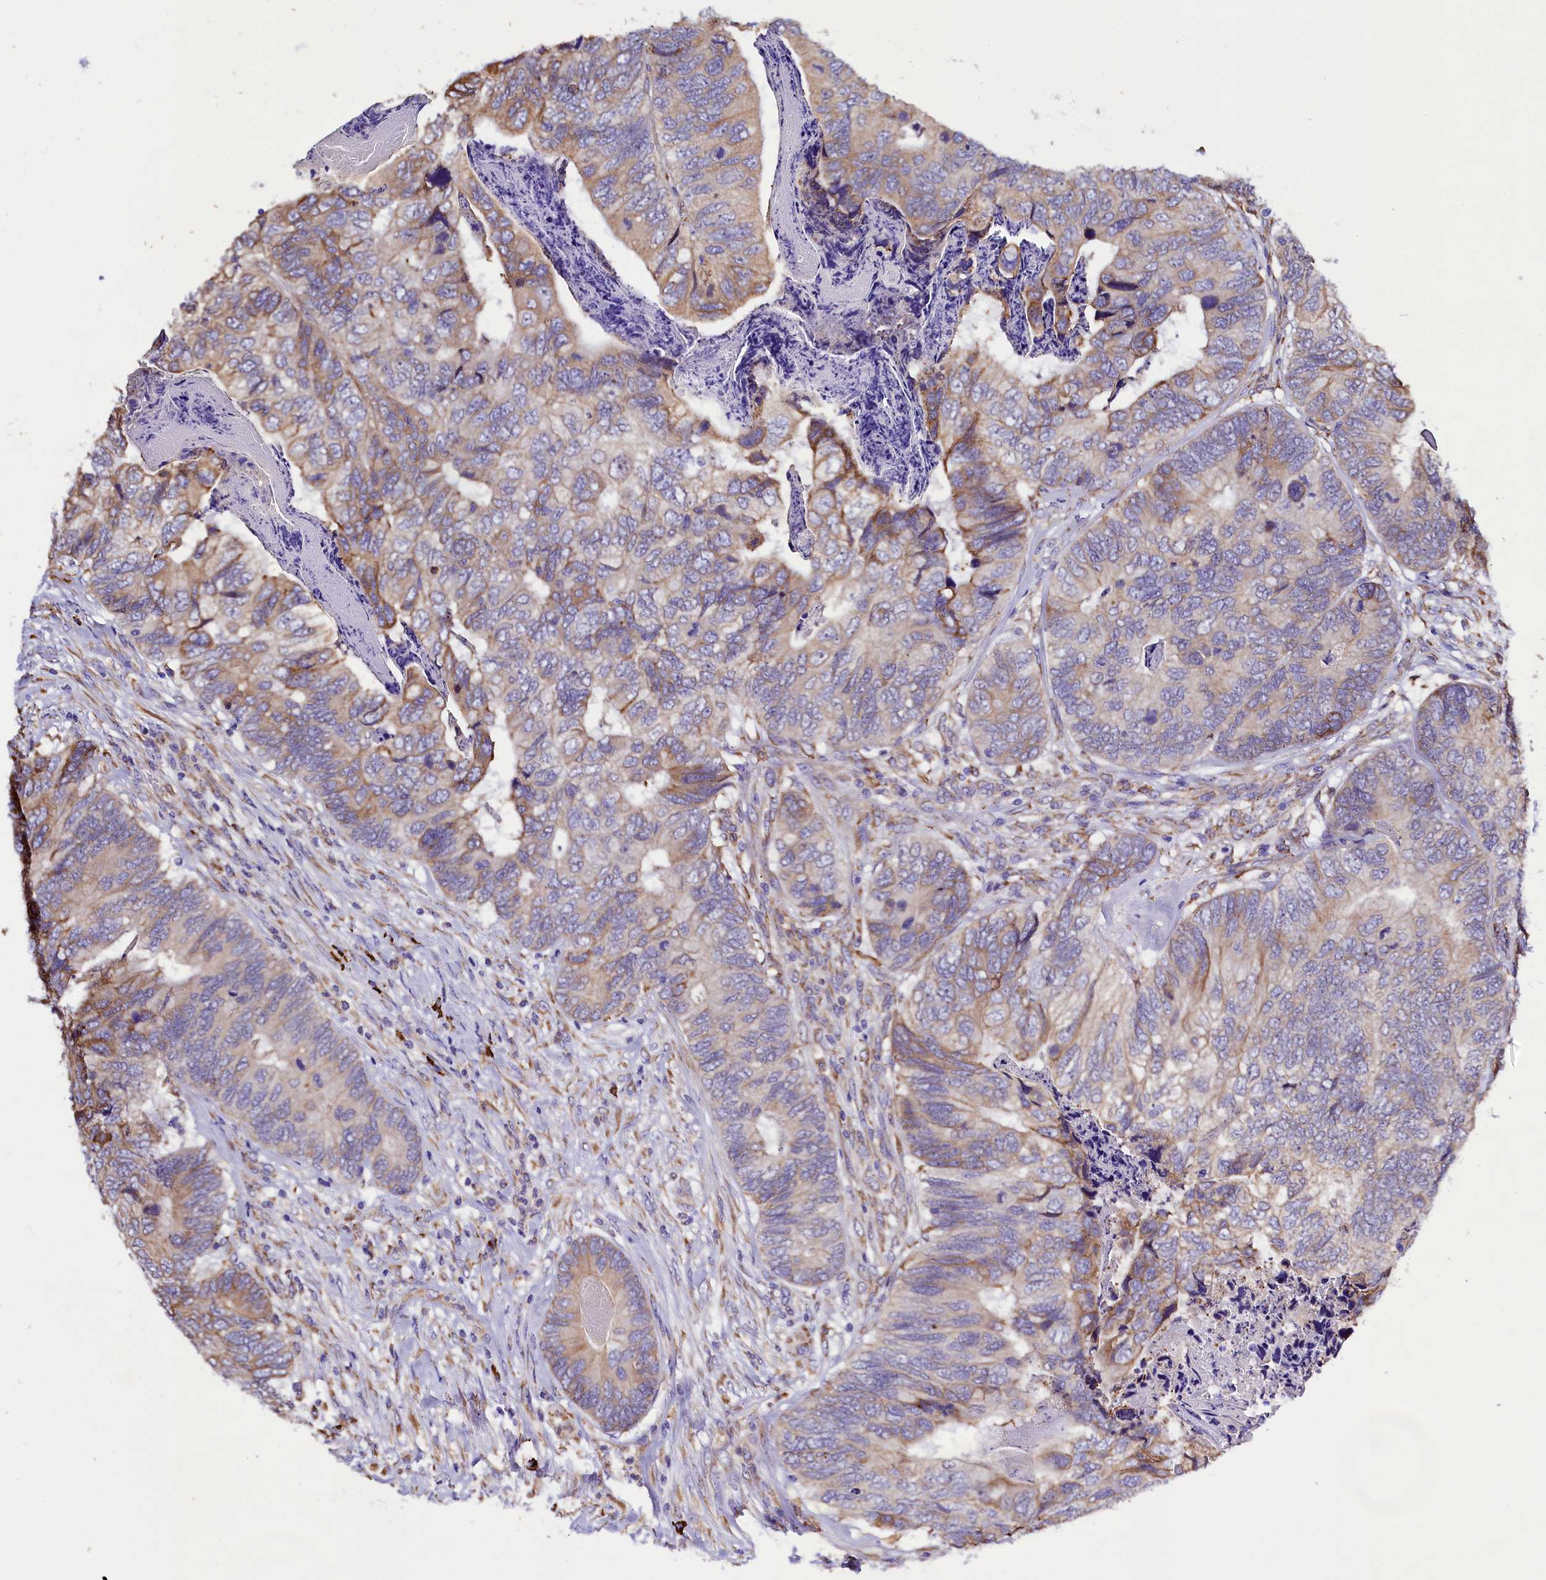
{"staining": {"intensity": "moderate", "quantity": "<25%", "location": "cytoplasmic/membranous"}, "tissue": "colorectal cancer", "cell_type": "Tumor cells", "image_type": "cancer", "snomed": [{"axis": "morphology", "description": "Adenocarcinoma, NOS"}, {"axis": "topography", "description": "Colon"}], "caption": "A high-resolution micrograph shows IHC staining of colorectal cancer (adenocarcinoma), which demonstrates moderate cytoplasmic/membranous staining in about <25% of tumor cells.", "gene": "CAPS2", "patient": {"sex": "female", "age": 67}}